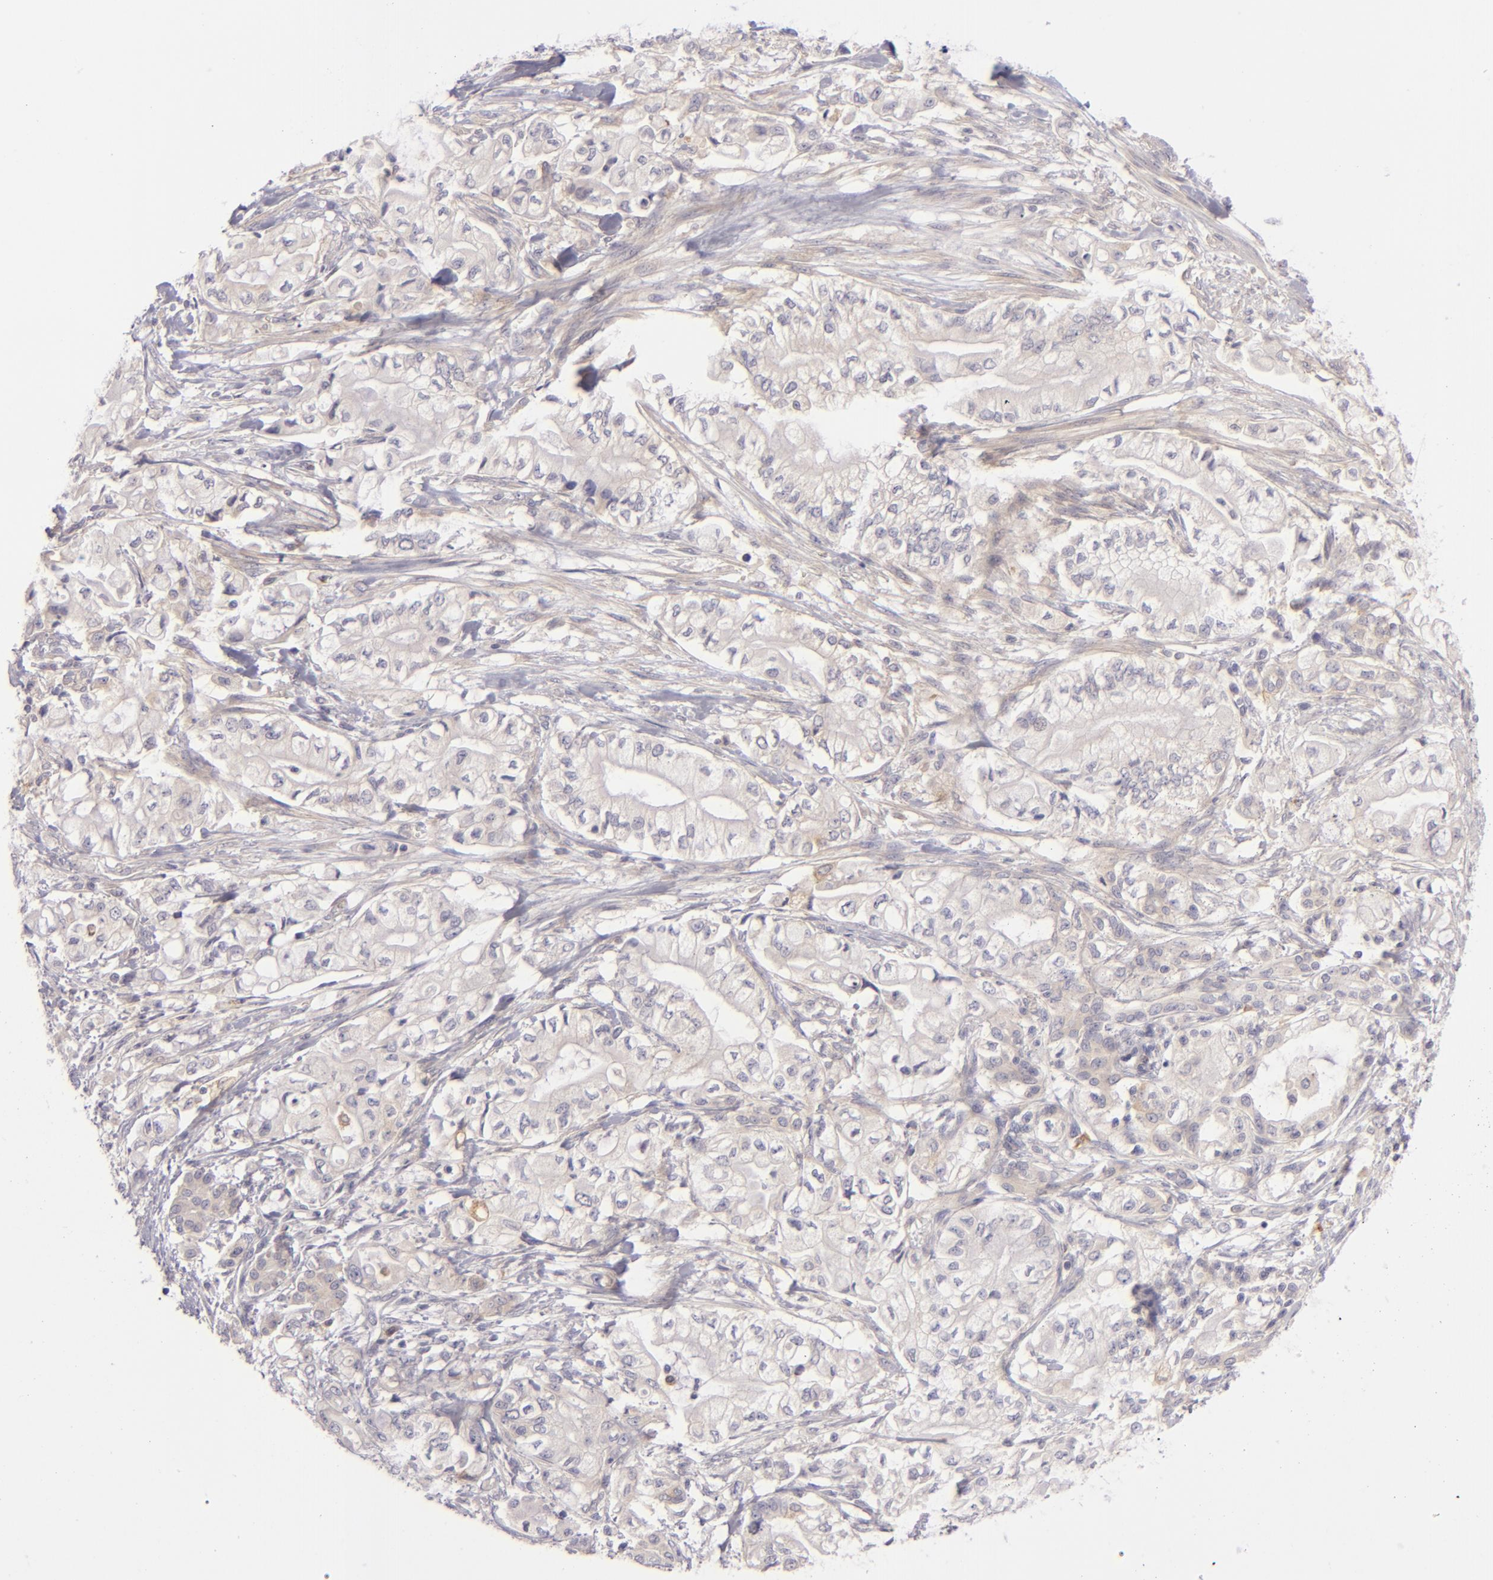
{"staining": {"intensity": "weak", "quantity": "25%-75%", "location": "cytoplasmic/membranous"}, "tissue": "pancreatic cancer", "cell_type": "Tumor cells", "image_type": "cancer", "snomed": [{"axis": "morphology", "description": "Adenocarcinoma, NOS"}, {"axis": "topography", "description": "Pancreas"}], "caption": "Adenocarcinoma (pancreatic) stained with a protein marker reveals weak staining in tumor cells.", "gene": "CD83", "patient": {"sex": "male", "age": 79}}